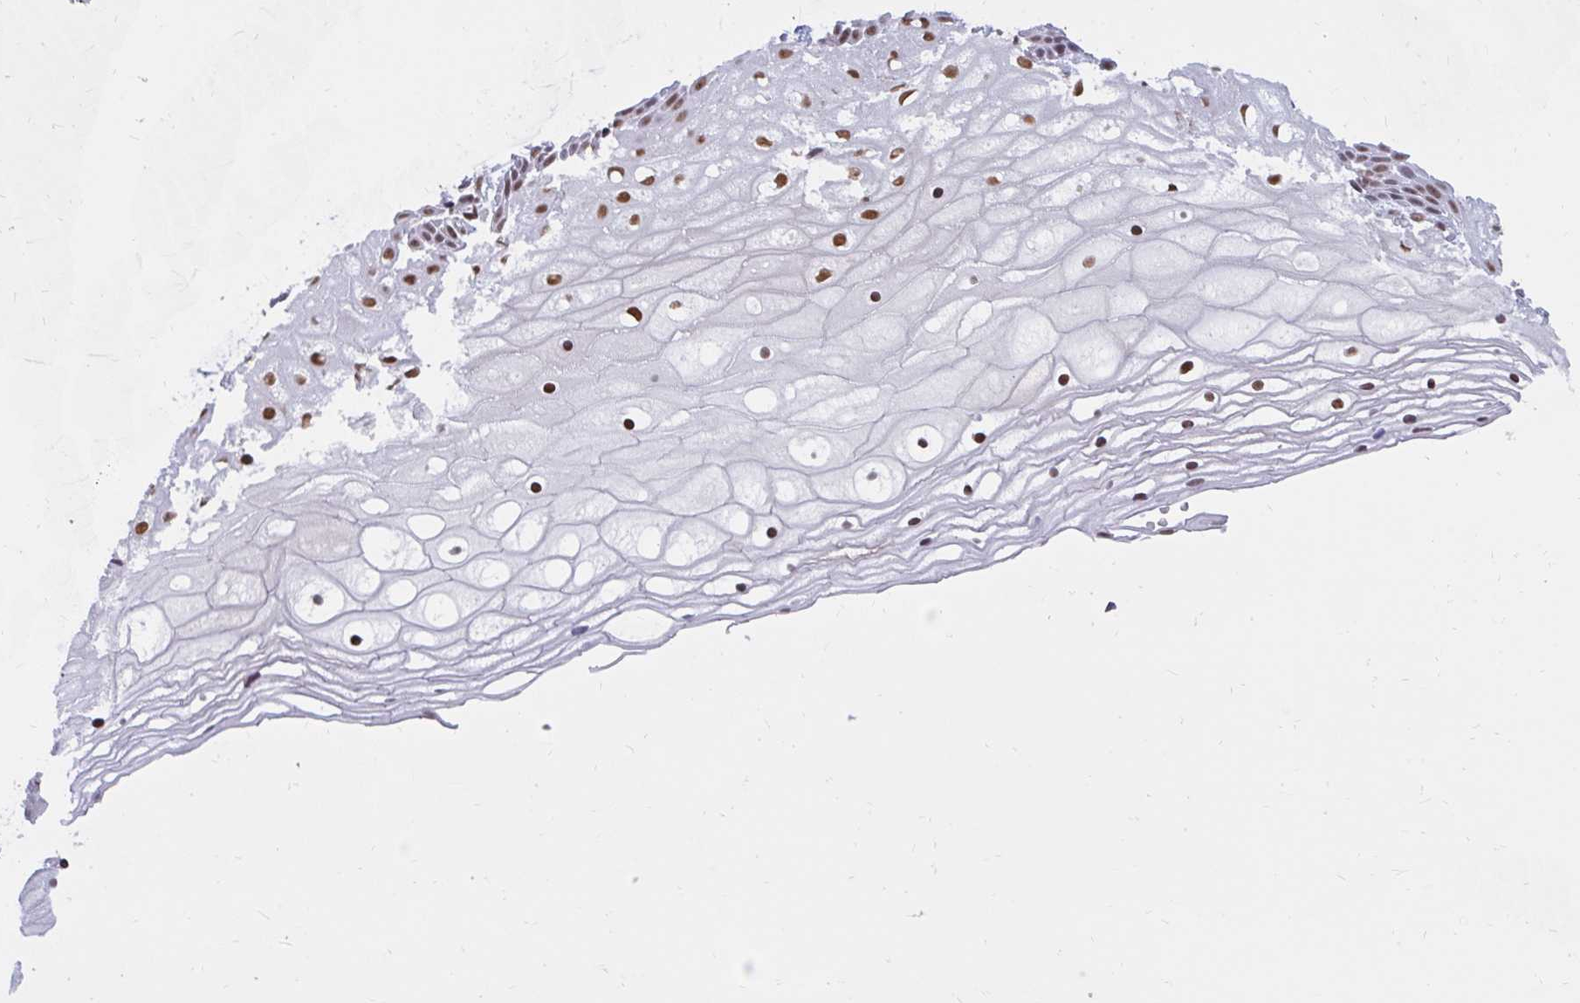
{"staining": {"intensity": "moderate", "quantity": "25%-75%", "location": "nuclear"}, "tissue": "cervix", "cell_type": "Glandular cells", "image_type": "normal", "snomed": [{"axis": "morphology", "description": "Normal tissue, NOS"}, {"axis": "topography", "description": "Cervix"}], "caption": "IHC micrograph of unremarkable human cervix stained for a protein (brown), which demonstrates medium levels of moderate nuclear expression in approximately 25%-75% of glandular cells.", "gene": "PHF10", "patient": {"sex": "female", "age": 36}}